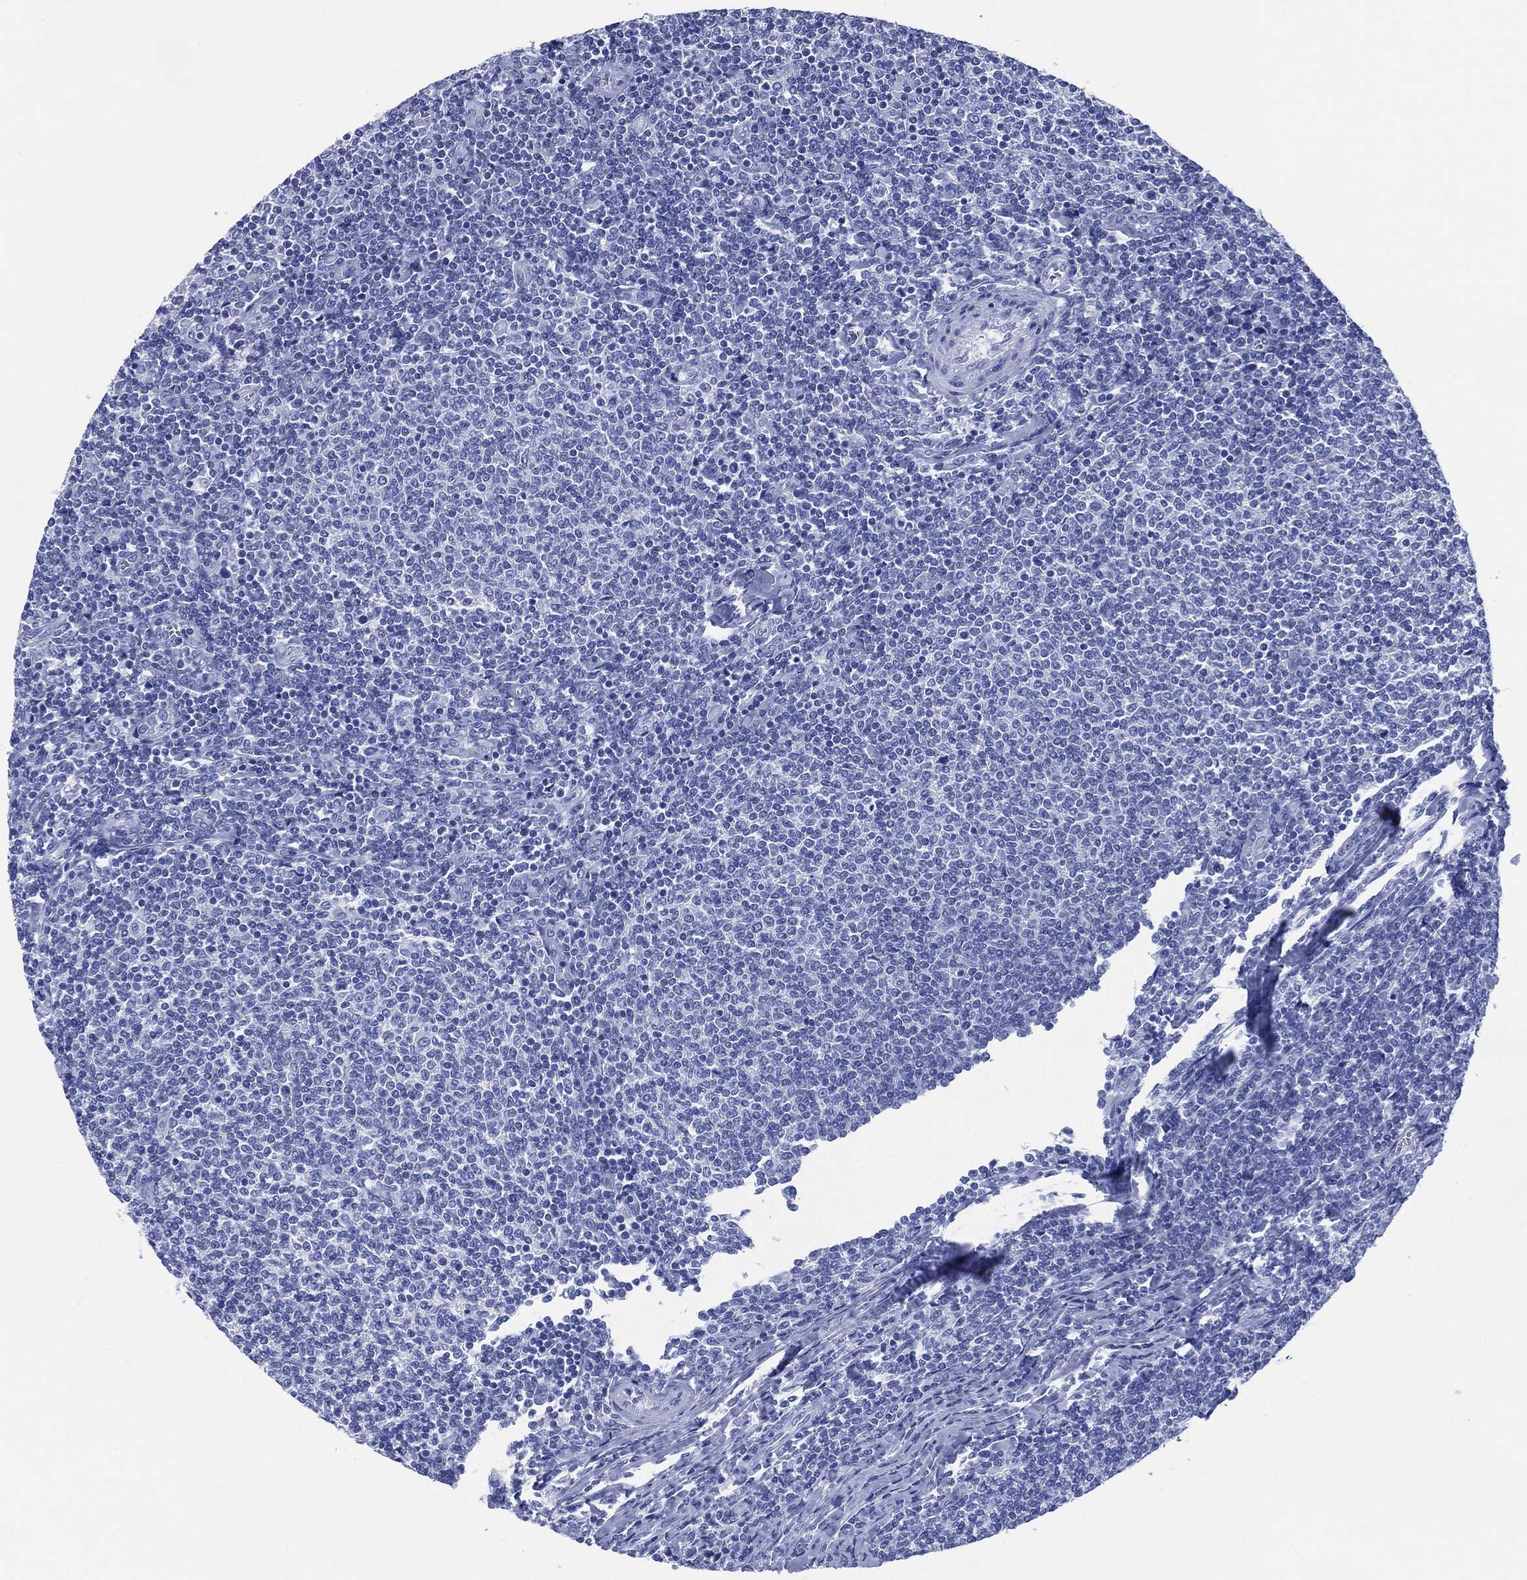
{"staining": {"intensity": "negative", "quantity": "none", "location": "none"}, "tissue": "lymphoma", "cell_type": "Tumor cells", "image_type": "cancer", "snomed": [{"axis": "morphology", "description": "Malignant lymphoma, non-Hodgkin's type, Low grade"}, {"axis": "topography", "description": "Lymph node"}], "caption": "This is an IHC photomicrograph of lymphoma. There is no staining in tumor cells.", "gene": "SIGLECL1", "patient": {"sex": "male", "age": 52}}